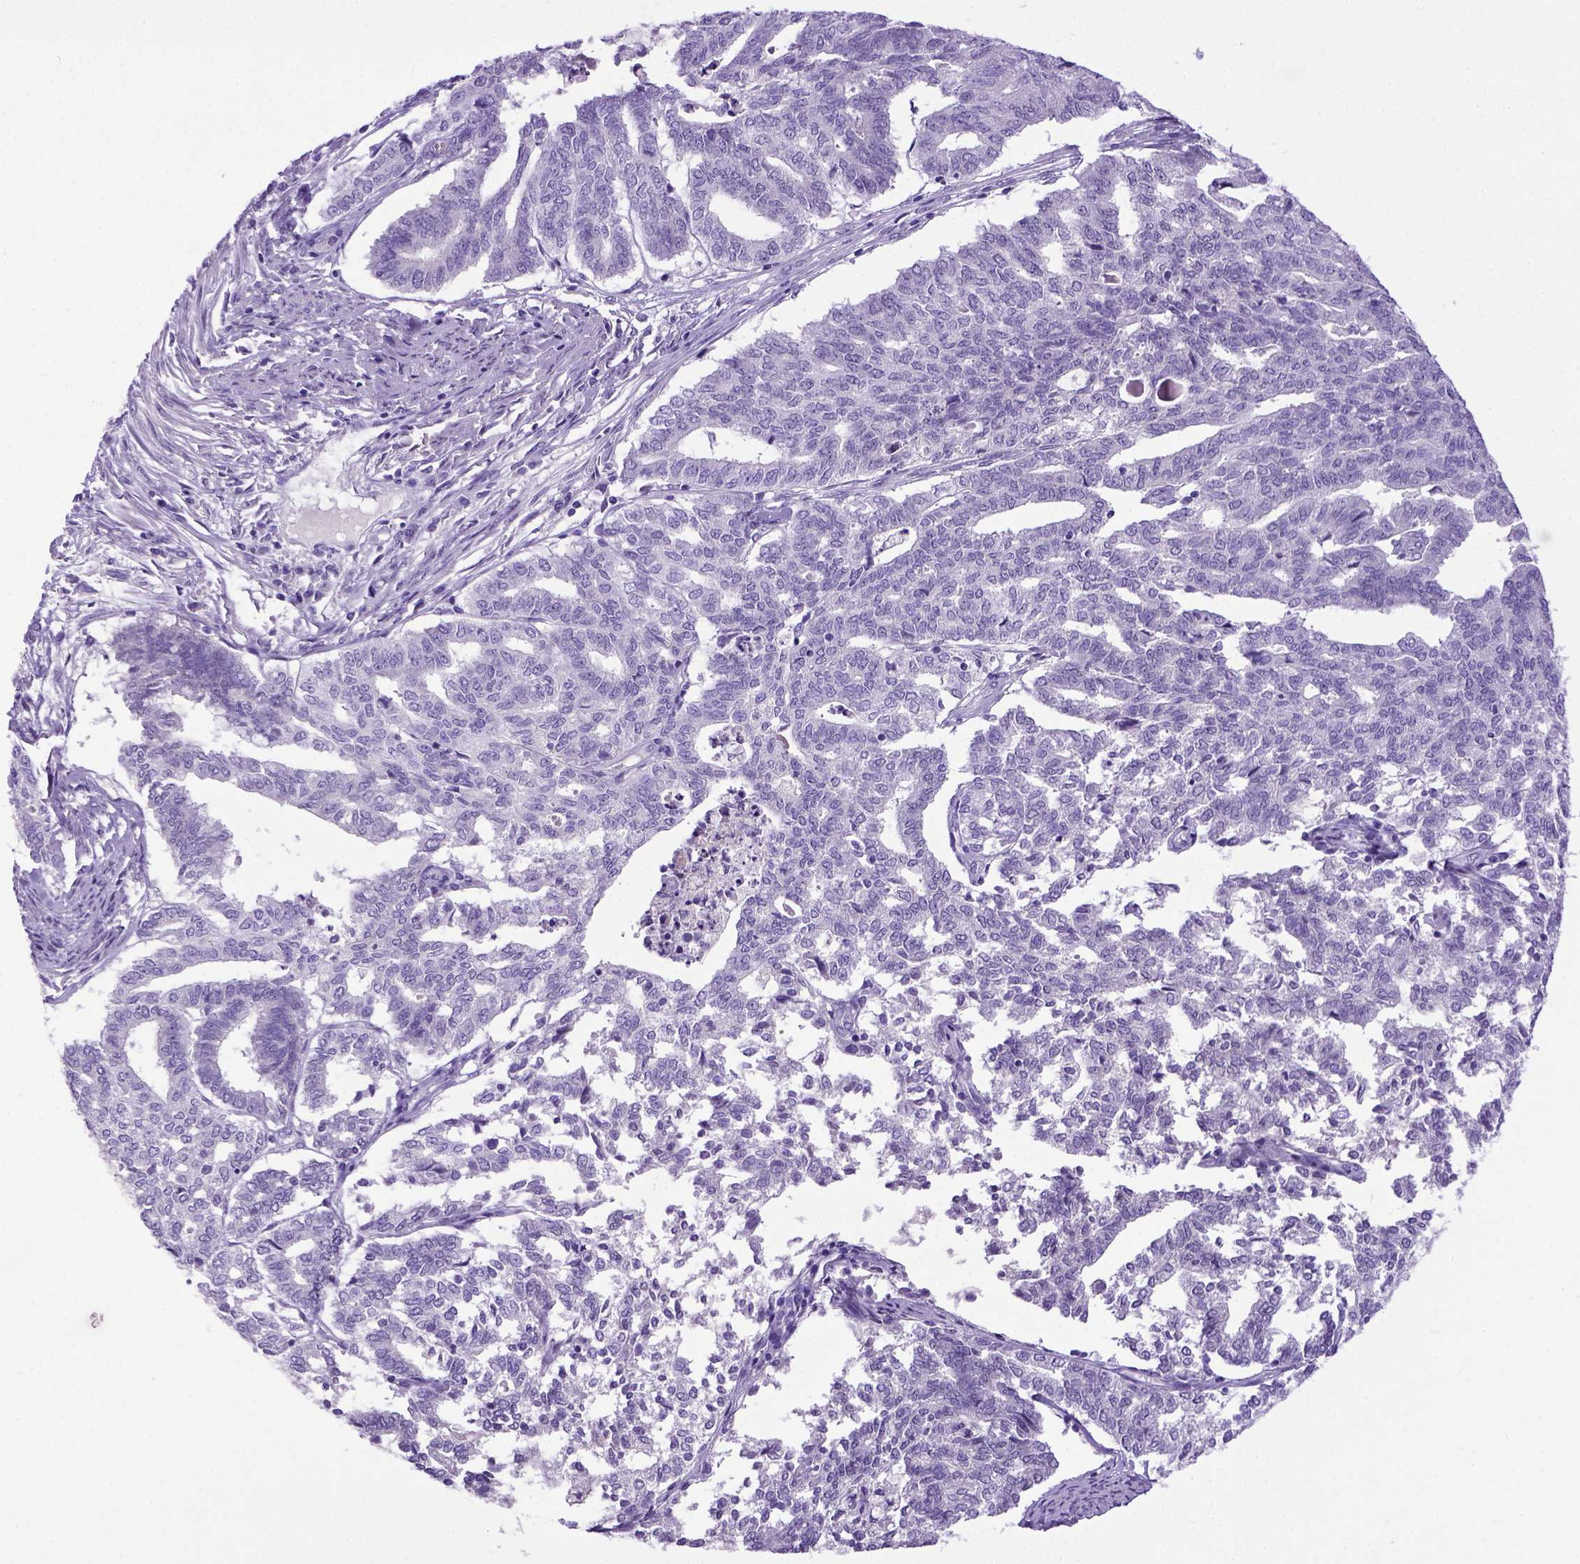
{"staining": {"intensity": "negative", "quantity": "none", "location": "none"}, "tissue": "endometrial cancer", "cell_type": "Tumor cells", "image_type": "cancer", "snomed": [{"axis": "morphology", "description": "Adenocarcinoma, NOS"}, {"axis": "topography", "description": "Endometrium"}], "caption": "Immunohistochemical staining of human adenocarcinoma (endometrial) demonstrates no significant staining in tumor cells. (DAB (3,3'-diaminobenzidine) IHC, high magnification).", "gene": "ITIH4", "patient": {"sex": "female", "age": 79}}